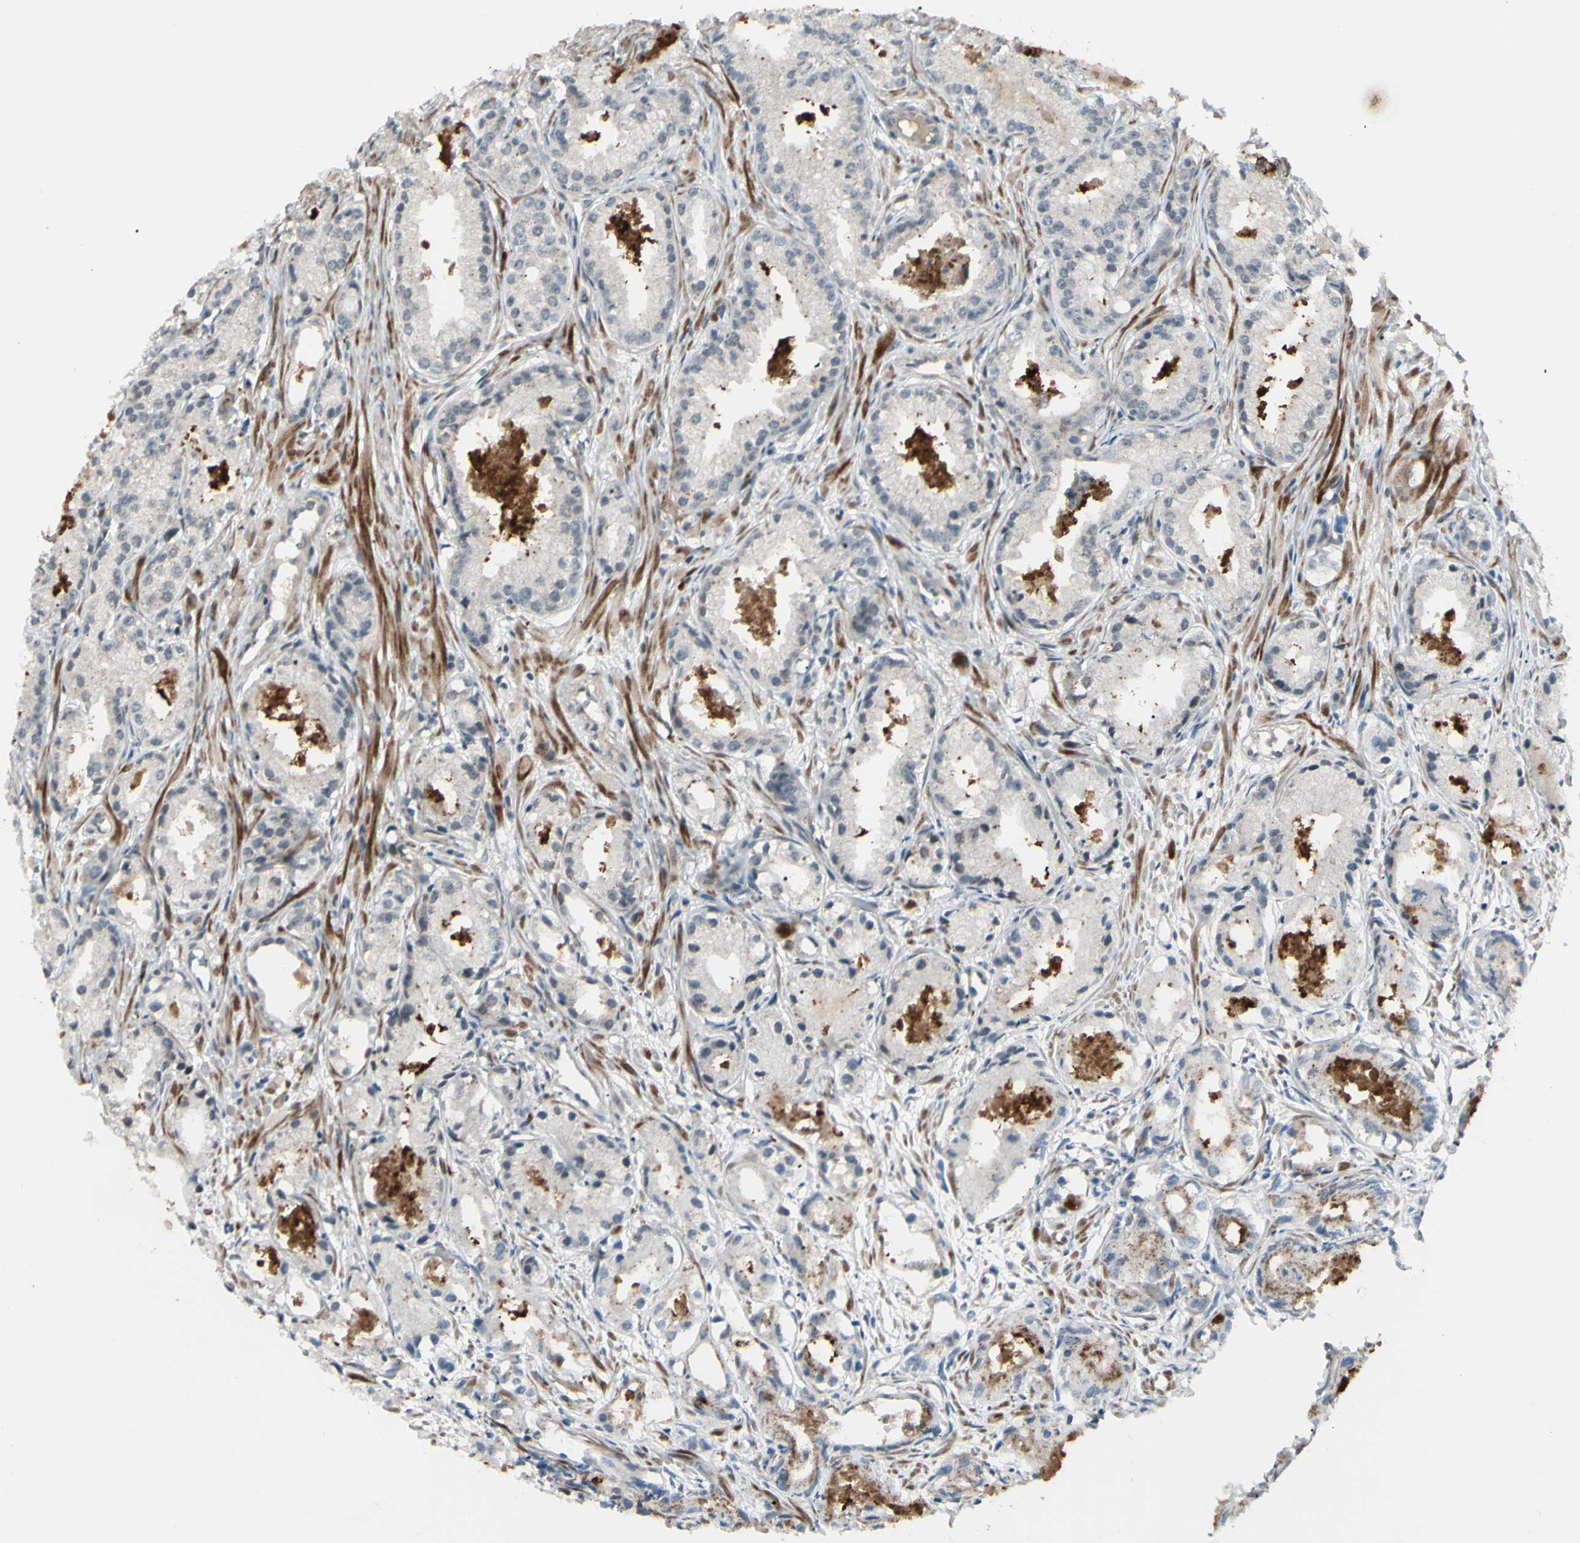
{"staining": {"intensity": "negative", "quantity": "none", "location": "none"}, "tissue": "prostate cancer", "cell_type": "Tumor cells", "image_type": "cancer", "snomed": [{"axis": "morphology", "description": "Adenocarcinoma, Low grade"}, {"axis": "topography", "description": "Prostate"}], "caption": "The immunohistochemistry histopathology image has no significant staining in tumor cells of low-grade adenocarcinoma (prostate) tissue.", "gene": "FGFR2", "patient": {"sex": "male", "age": 72}}